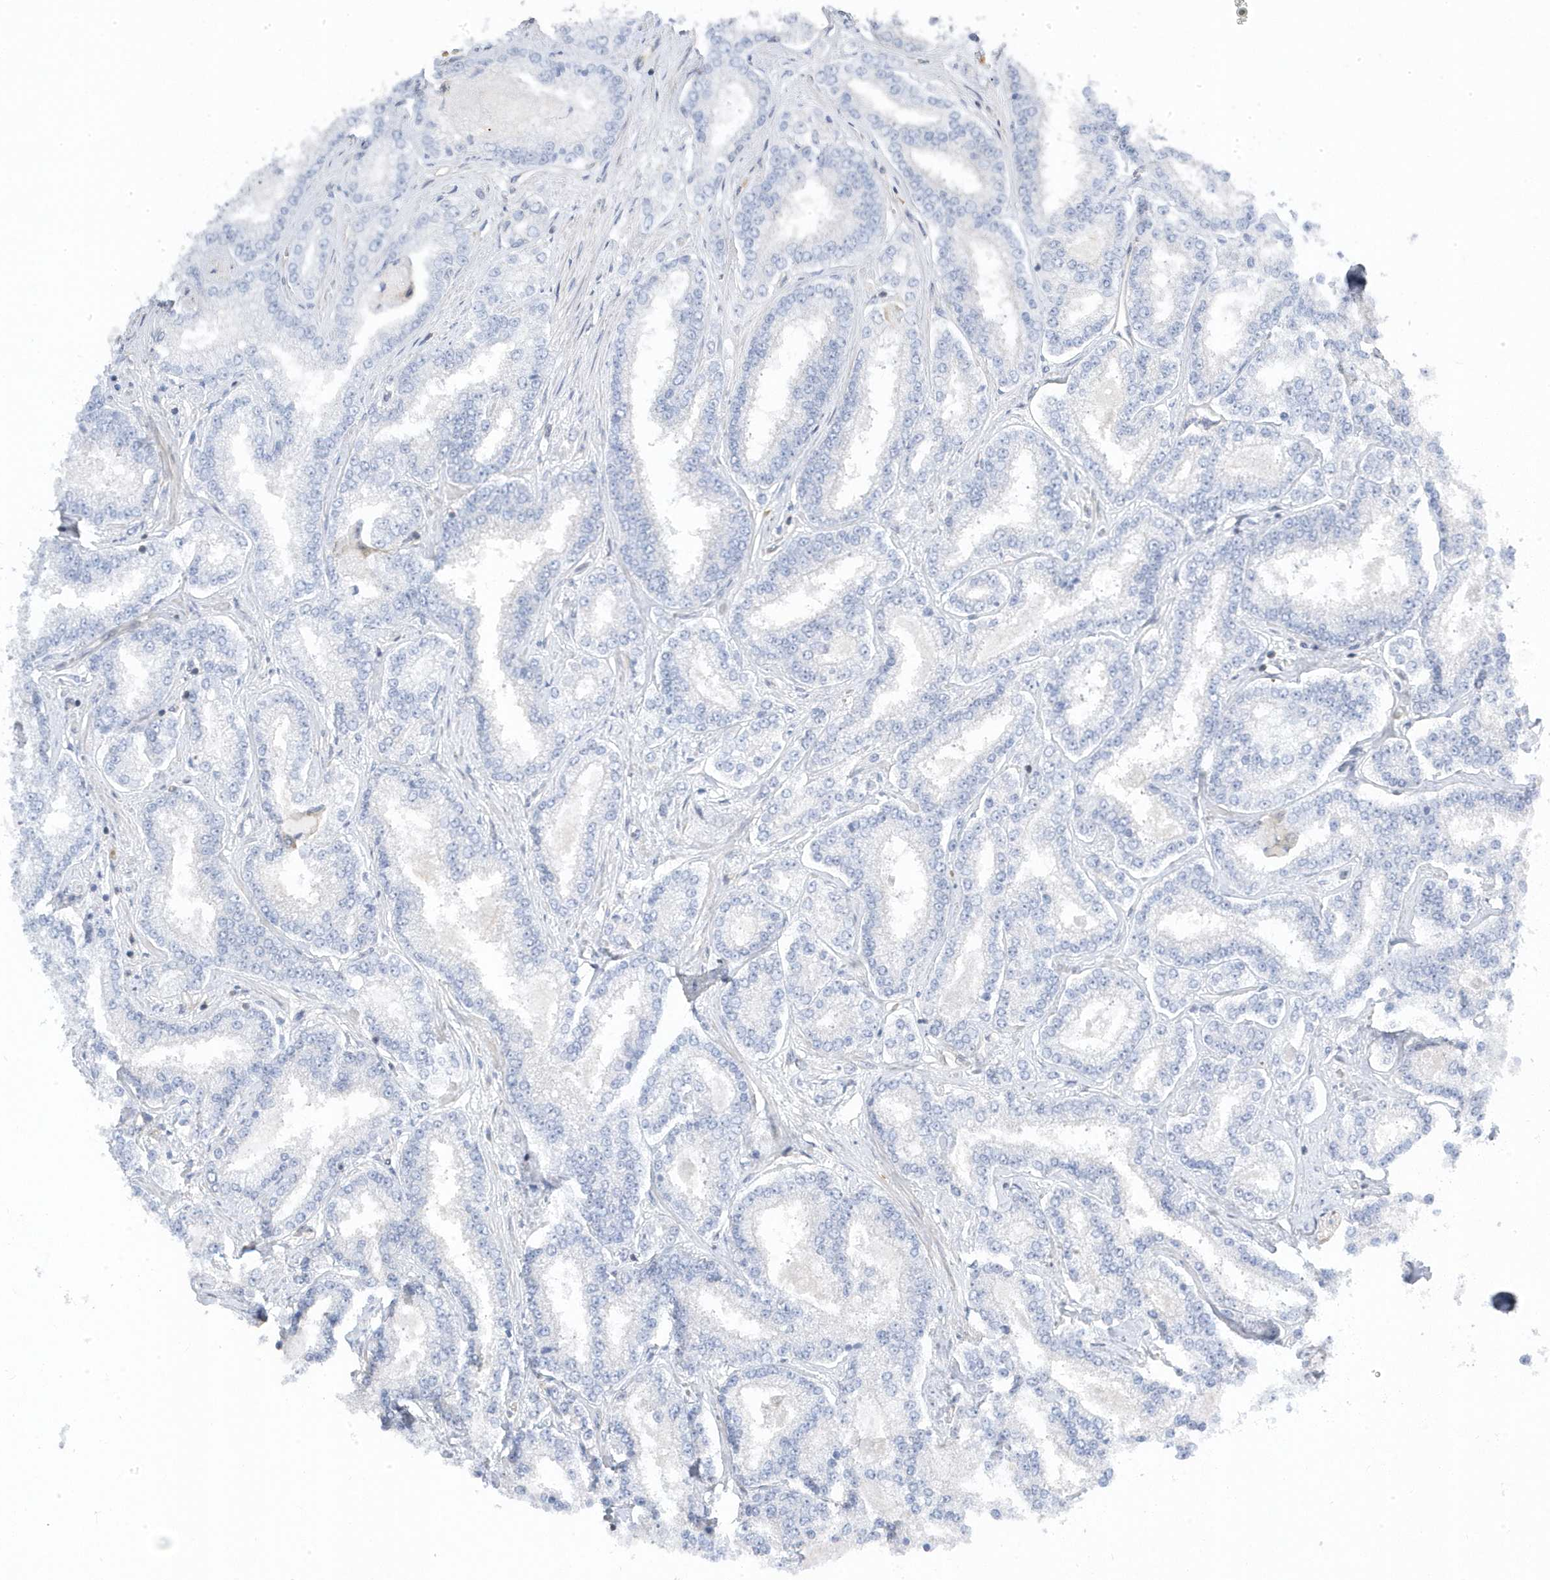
{"staining": {"intensity": "negative", "quantity": "none", "location": "none"}, "tissue": "prostate cancer", "cell_type": "Tumor cells", "image_type": "cancer", "snomed": [{"axis": "morphology", "description": "Normal tissue, NOS"}, {"axis": "morphology", "description": "Adenocarcinoma, High grade"}, {"axis": "topography", "description": "Prostate"}], "caption": "A micrograph of prostate adenocarcinoma (high-grade) stained for a protein demonstrates no brown staining in tumor cells.", "gene": "MAP7D3", "patient": {"sex": "male", "age": 83}}